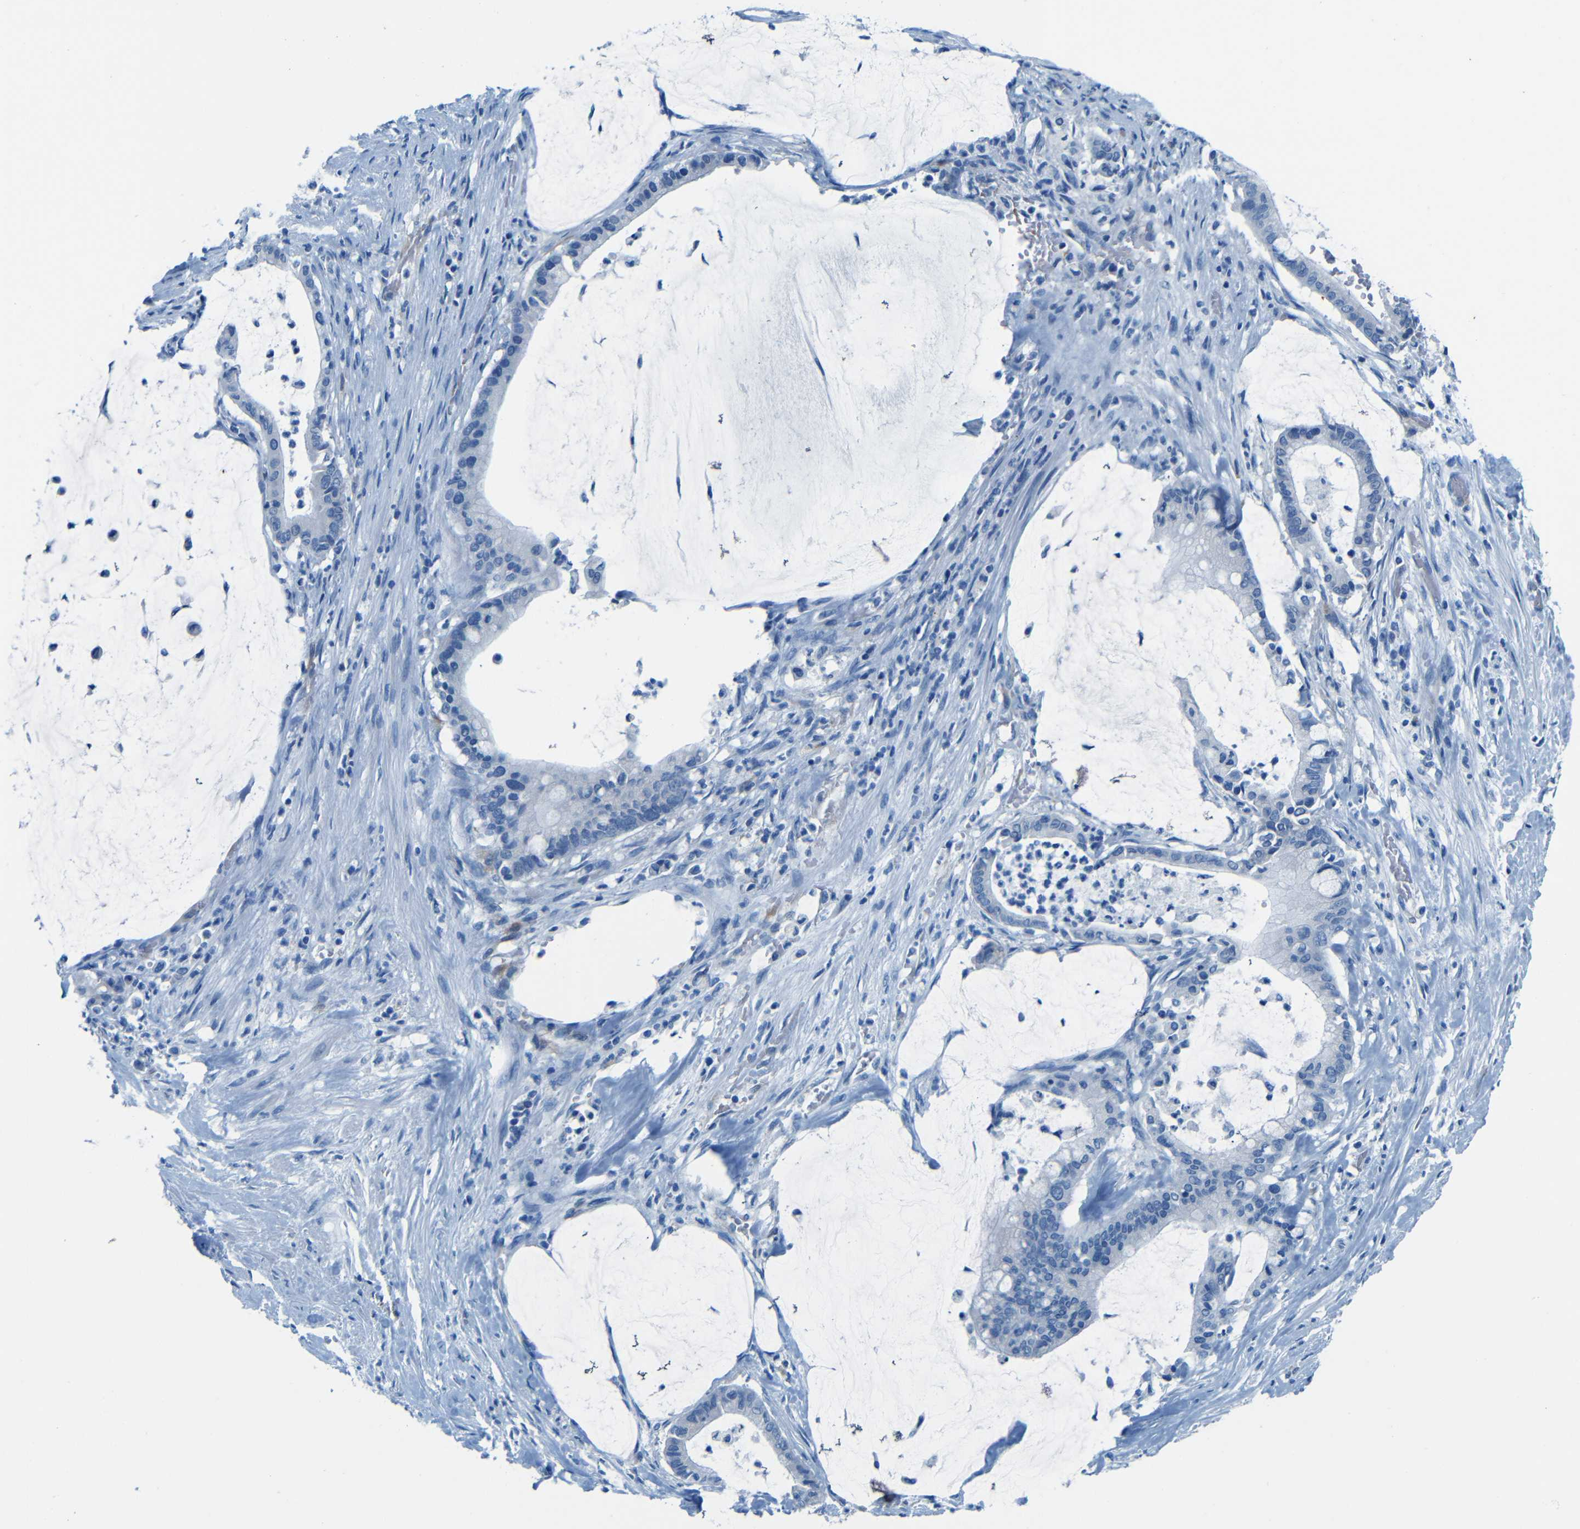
{"staining": {"intensity": "negative", "quantity": "none", "location": "none"}, "tissue": "pancreatic cancer", "cell_type": "Tumor cells", "image_type": "cancer", "snomed": [{"axis": "morphology", "description": "Adenocarcinoma, NOS"}, {"axis": "topography", "description": "Pancreas"}], "caption": "An immunohistochemistry image of pancreatic cancer (adenocarcinoma) is shown. There is no staining in tumor cells of pancreatic cancer (adenocarcinoma). (Stains: DAB immunohistochemistry with hematoxylin counter stain, Microscopy: brightfield microscopy at high magnification).", "gene": "MAP2", "patient": {"sex": "male", "age": 41}}